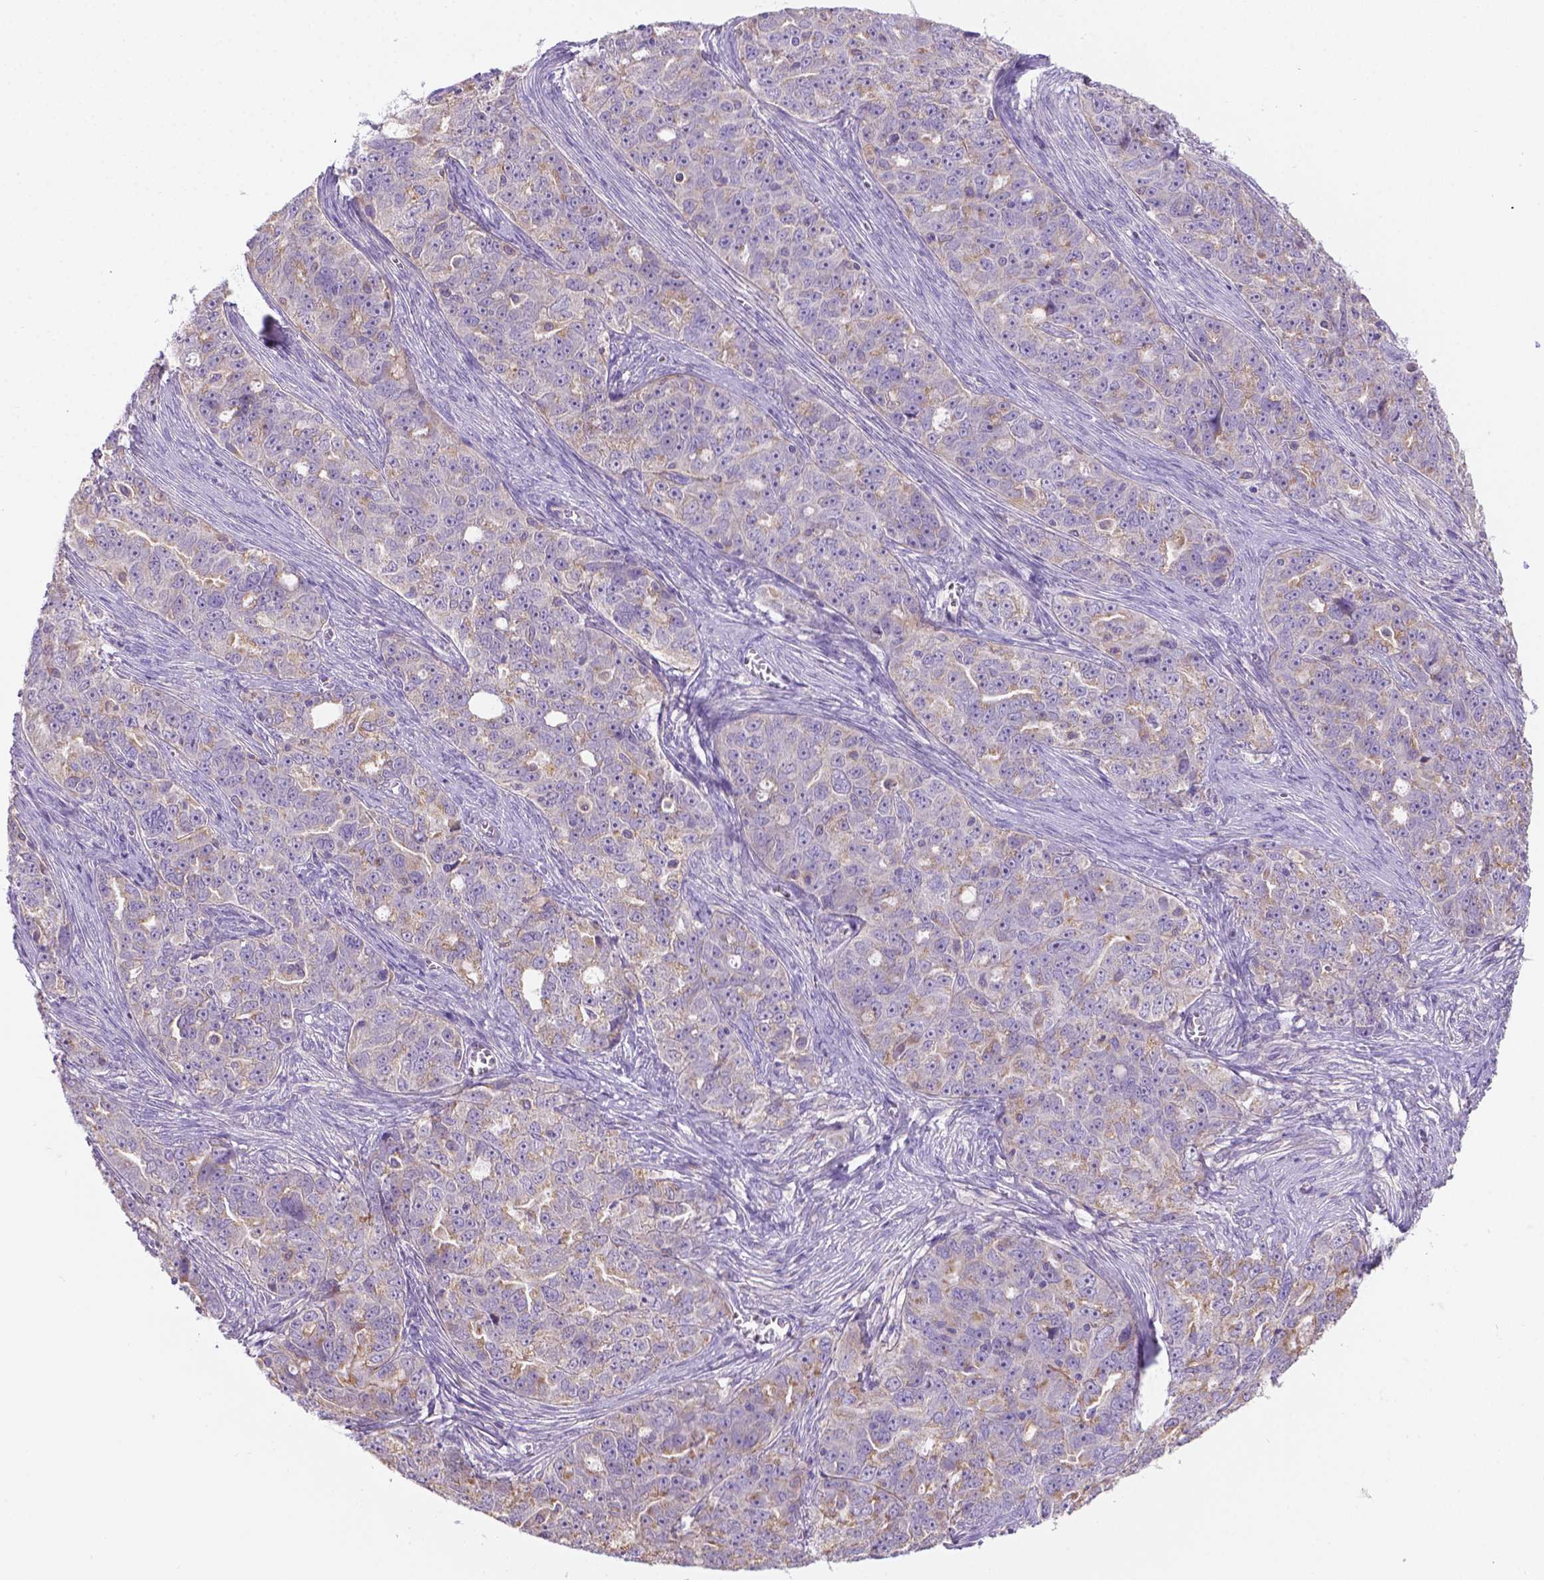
{"staining": {"intensity": "moderate", "quantity": "<25%", "location": "cytoplasmic/membranous"}, "tissue": "ovarian cancer", "cell_type": "Tumor cells", "image_type": "cancer", "snomed": [{"axis": "morphology", "description": "Cystadenocarcinoma, serous, NOS"}, {"axis": "topography", "description": "Ovary"}], "caption": "DAB immunohistochemical staining of ovarian cancer (serous cystadenocarcinoma) demonstrates moderate cytoplasmic/membranous protein positivity in approximately <25% of tumor cells. The staining was performed using DAB to visualize the protein expression in brown, while the nuclei were stained in blue with hematoxylin (Magnification: 20x).", "gene": "CDH7", "patient": {"sex": "female", "age": 51}}